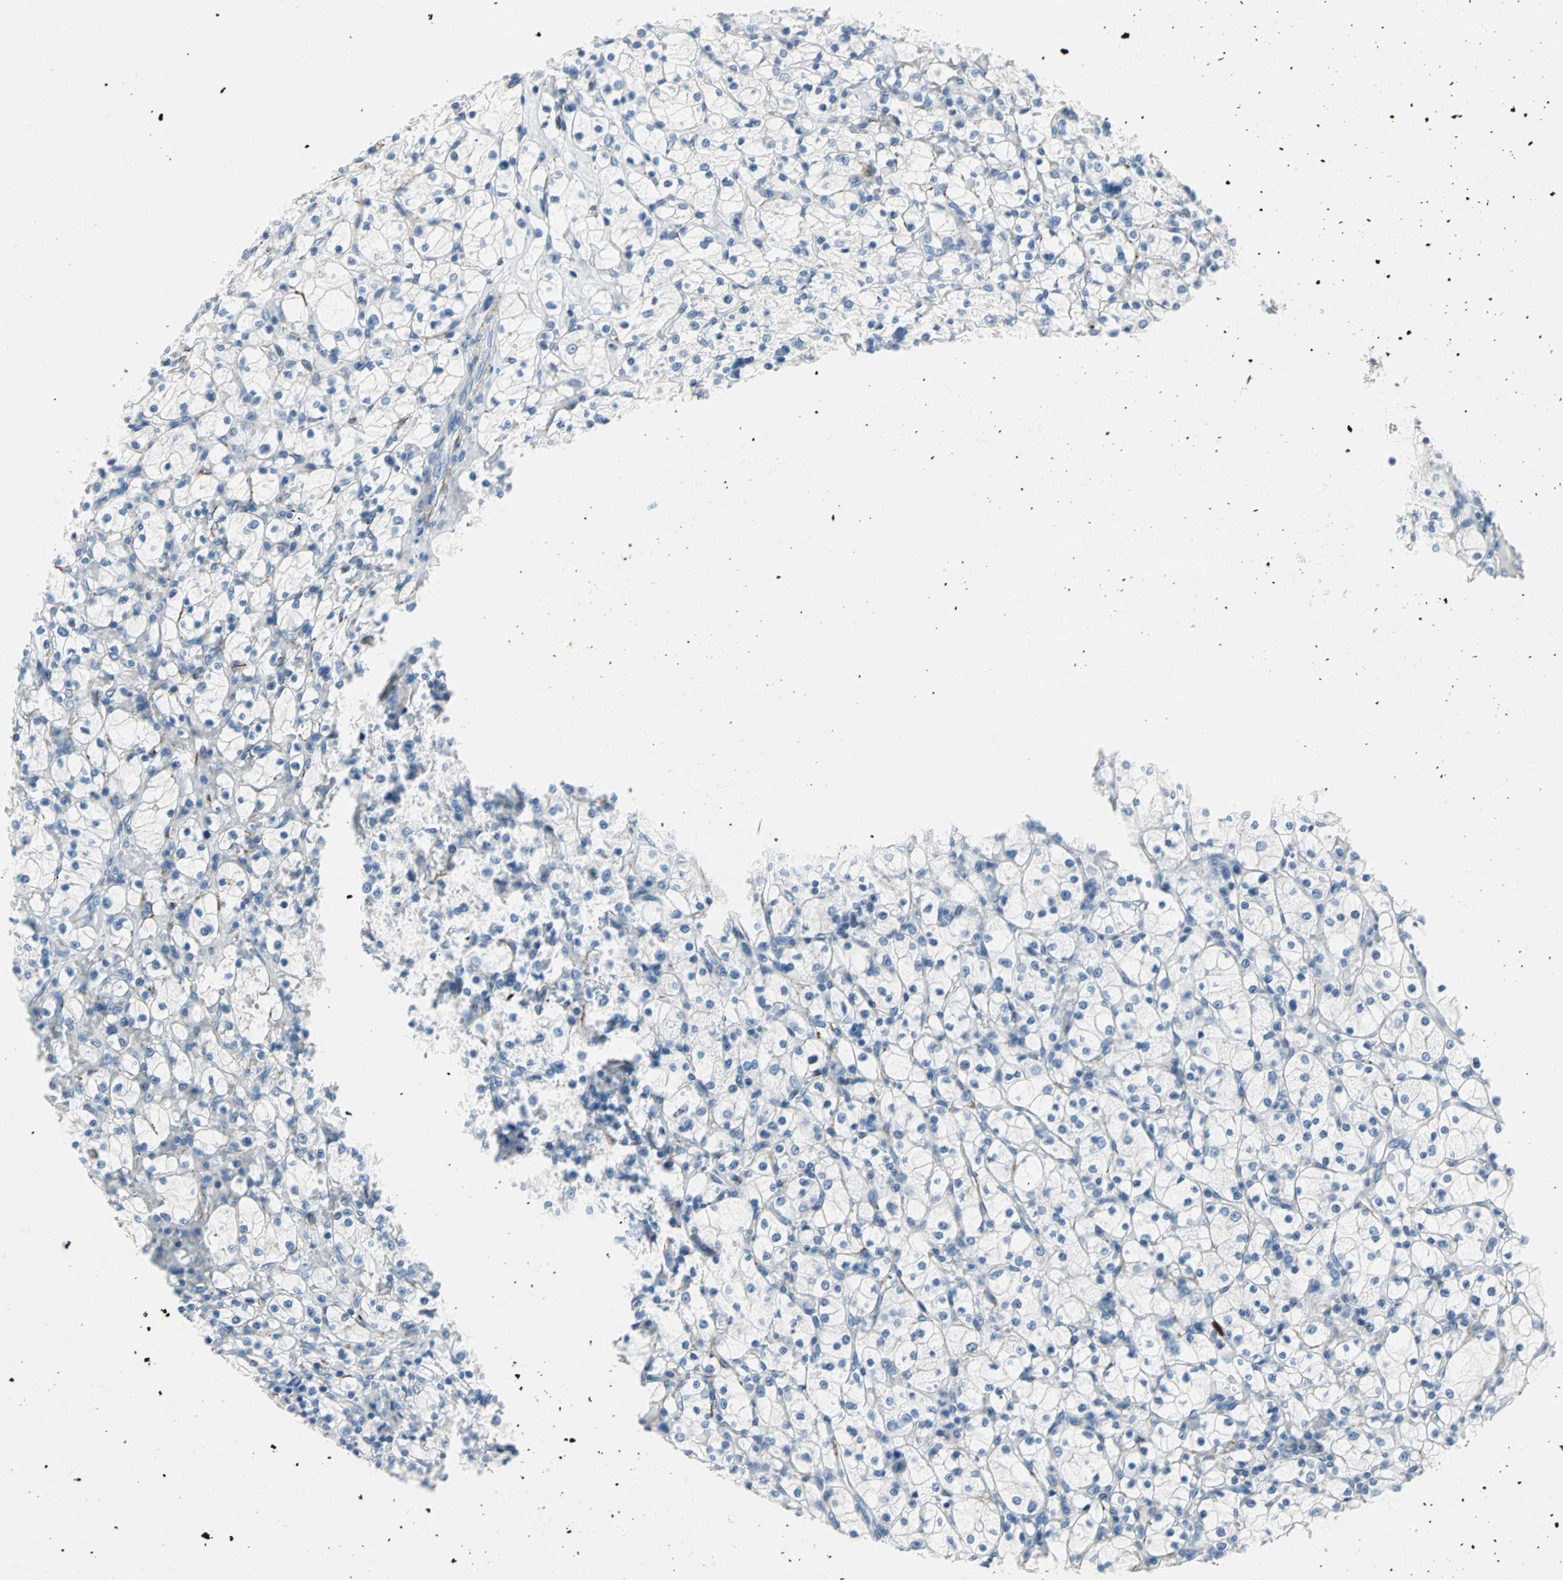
{"staining": {"intensity": "negative", "quantity": "none", "location": "none"}, "tissue": "renal cancer", "cell_type": "Tumor cells", "image_type": "cancer", "snomed": [{"axis": "morphology", "description": "Adenocarcinoma, NOS"}, {"axis": "topography", "description": "Kidney"}], "caption": "The photomicrograph demonstrates no significant positivity in tumor cells of adenocarcinoma (renal).", "gene": "ALOX15", "patient": {"sex": "female", "age": 83}}